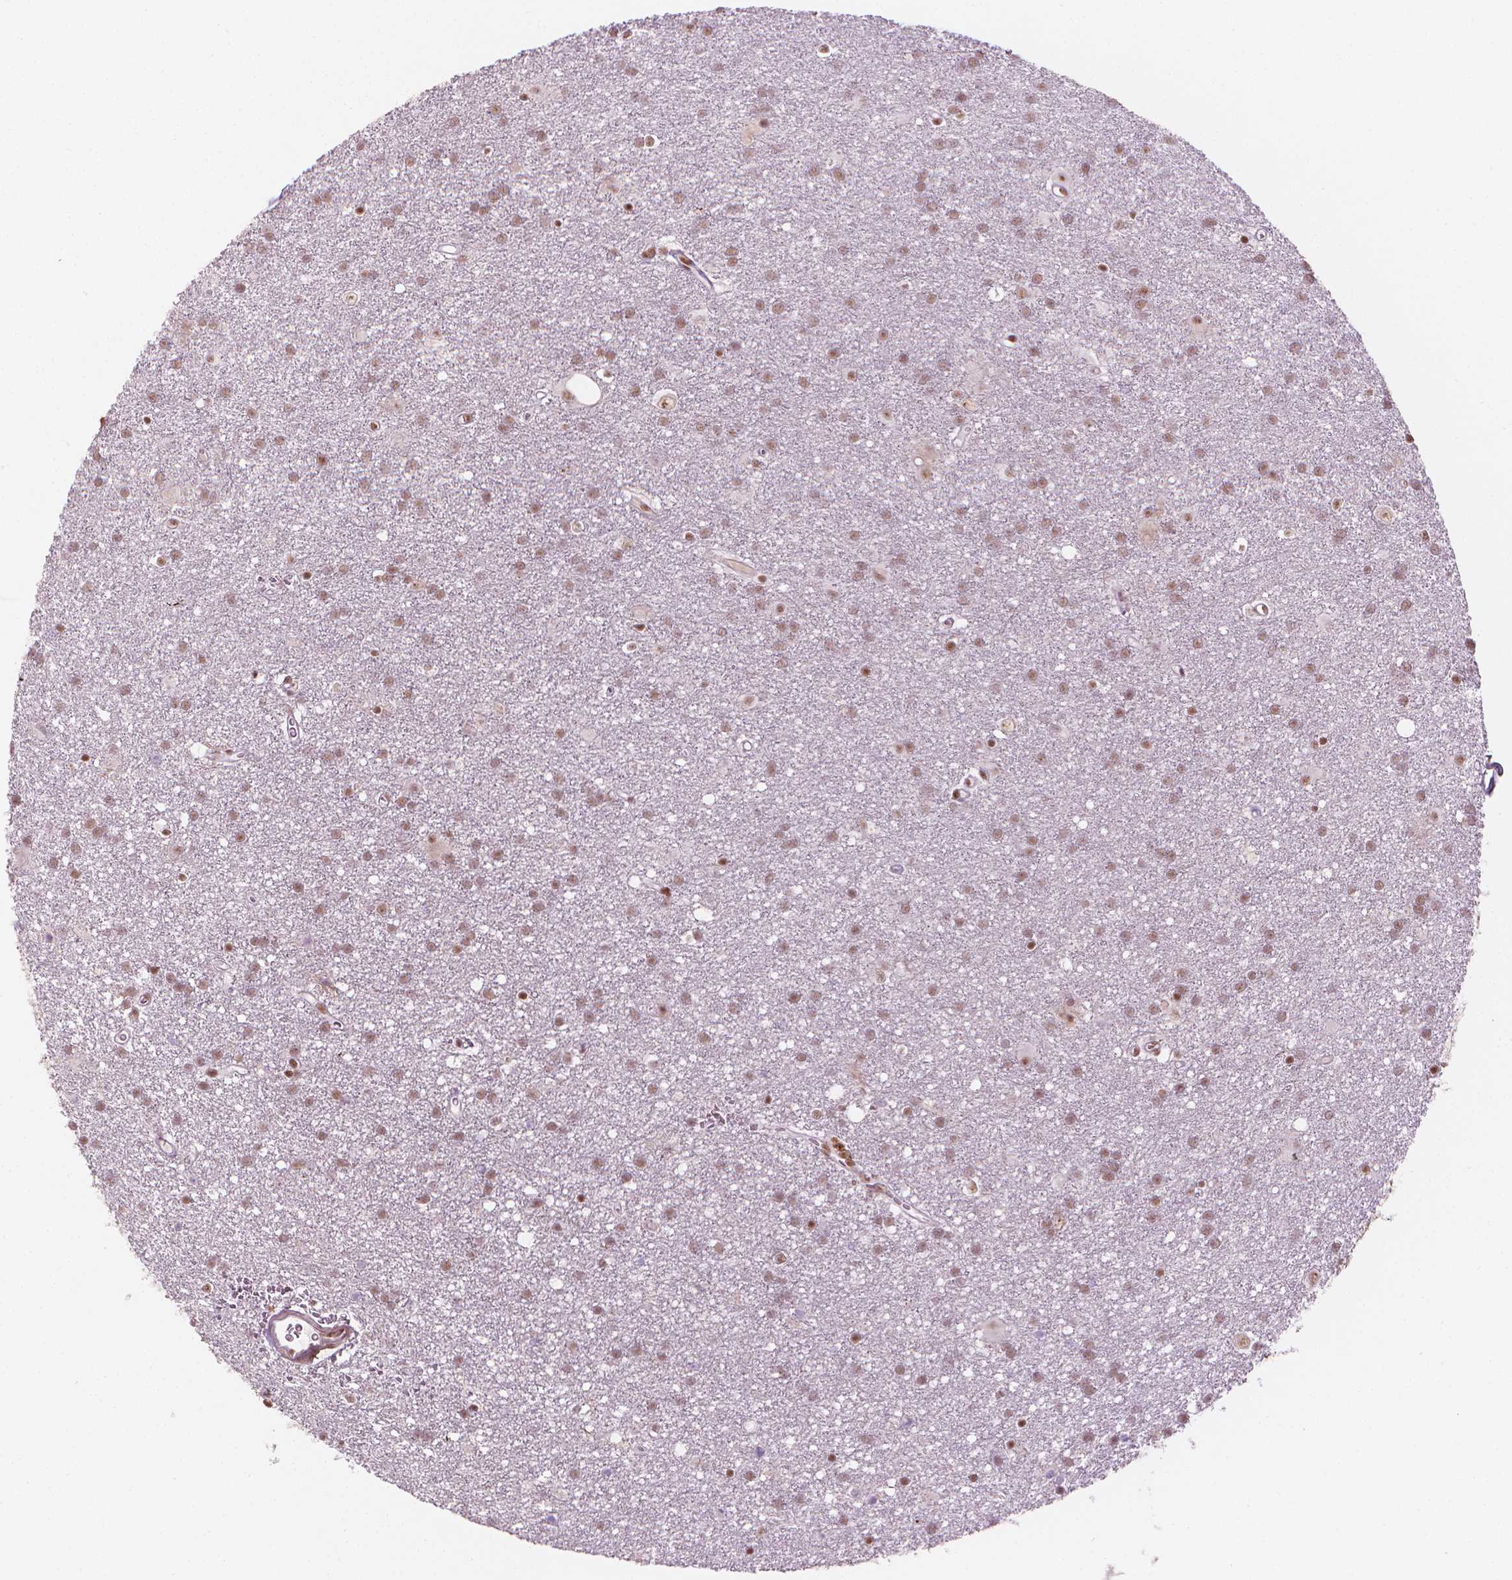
{"staining": {"intensity": "weak", "quantity": ">75%", "location": "nuclear"}, "tissue": "glioma", "cell_type": "Tumor cells", "image_type": "cancer", "snomed": [{"axis": "morphology", "description": "Glioma, malignant, Low grade"}, {"axis": "topography", "description": "Brain"}], "caption": "IHC staining of glioma, which exhibits low levels of weak nuclear staining in approximately >75% of tumor cells indicating weak nuclear protein staining. The staining was performed using DAB (brown) for protein detection and nuclei were counterstained in hematoxylin (blue).", "gene": "ELF2", "patient": {"sex": "male", "age": 58}}